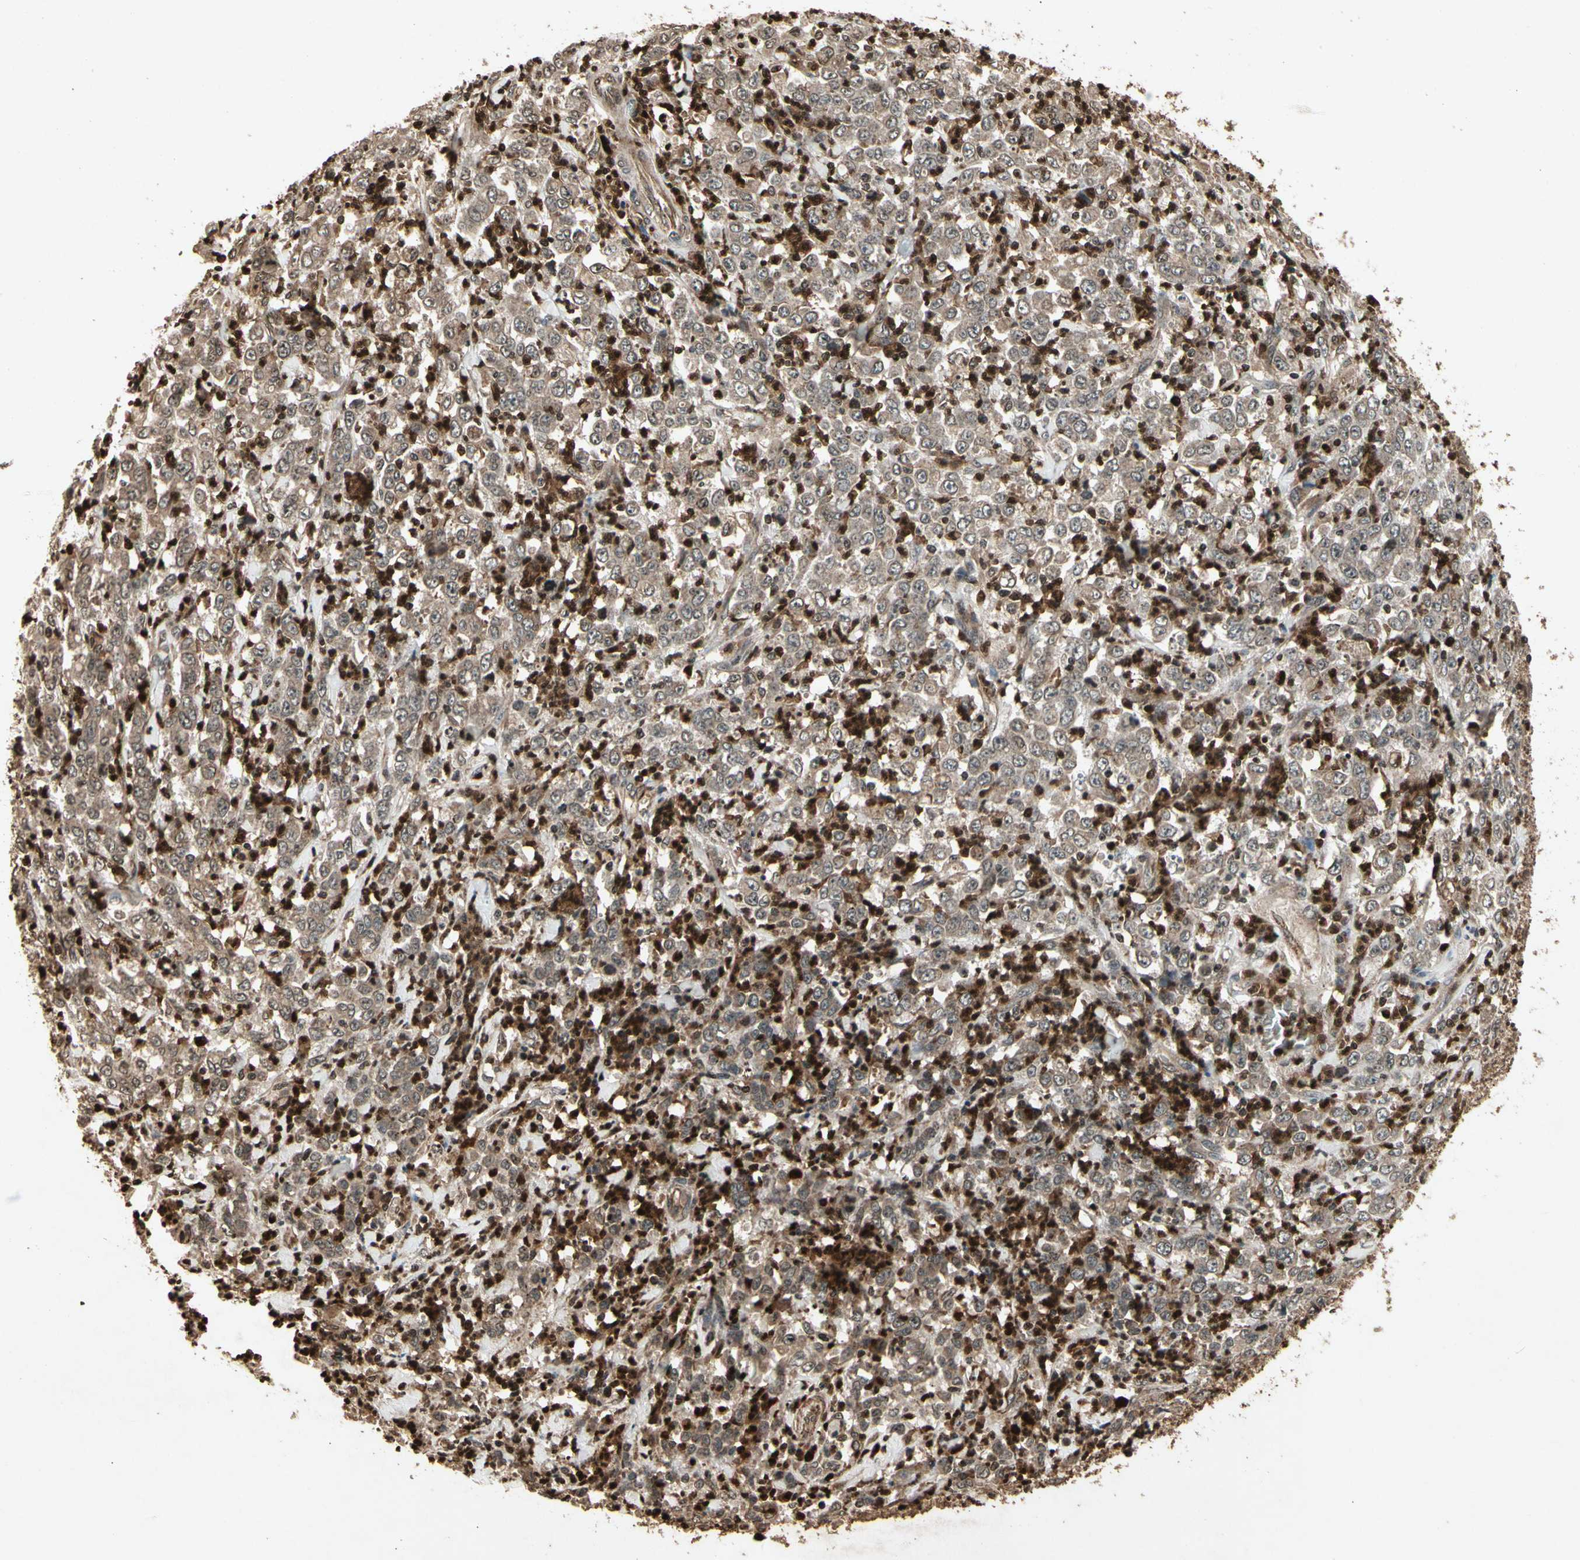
{"staining": {"intensity": "moderate", "quantity": ">75%", "location": "cytoplasmic/membranous"}, "tissue": "stomach cancer", "cell_type": "Tumor cells", "image_type": "cancer", "snomed": [{"axis": "morphology", "description": "Adenocarcinoma, NOS"}, {"axis": "topography", "description": "Stomach, lower"}], "caption": "Protein staining shows moderate cytoplasmic/membranous positivity in approximately >75% of tumor cells in stomach cancer.", "gene": "GLRX", "patient": {"sex": "female", "age": 71}}